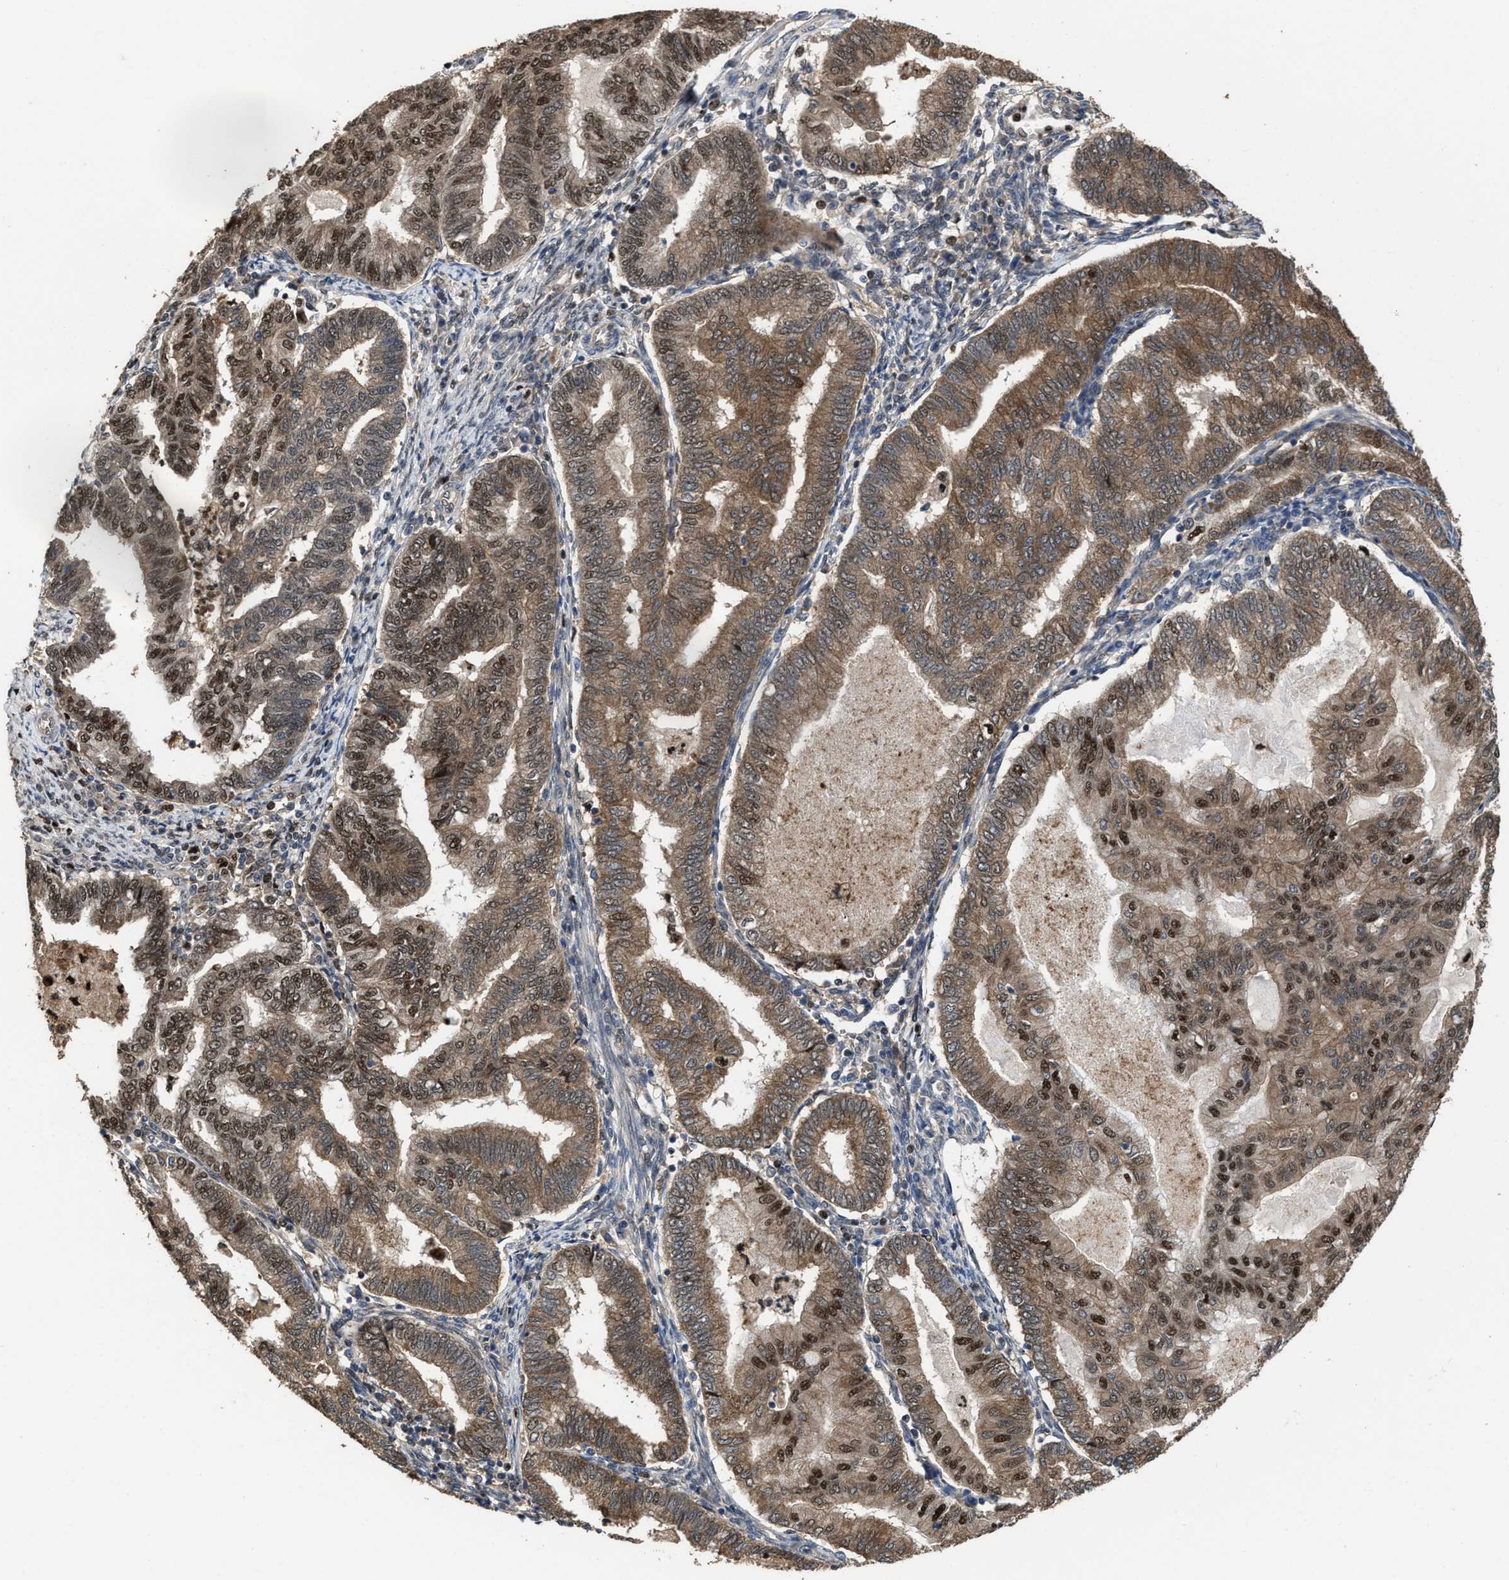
{"staining": {"intensity": "moderate", "quantity": ">75%", "location": "cytoplasmic/membranous,nuclear"}, "tissue": "endometrial cancer", "cell_type": "Tumor cells", "image_type": "cancer", "snomed": [{"axis": "morphology", "description": "Polyp, NOS"}, {"axis": "morphology", "description": "Adenocarcinoma, NOS"}, {"axis": "morphology", "description": "Adenoma, NOS"}, {"axis": "topography", "description": "Endometrium"}], "caption": "An image of human endometrial cancer (adenocarcinoma) stained for a protein exhibits moderate cytoplasmic/membranous and nuclear brown staining in tumor cells. Nuclei are stained in blue.", "gene": "ZNF20", "patient": {"sex": "female", "age": 79}}